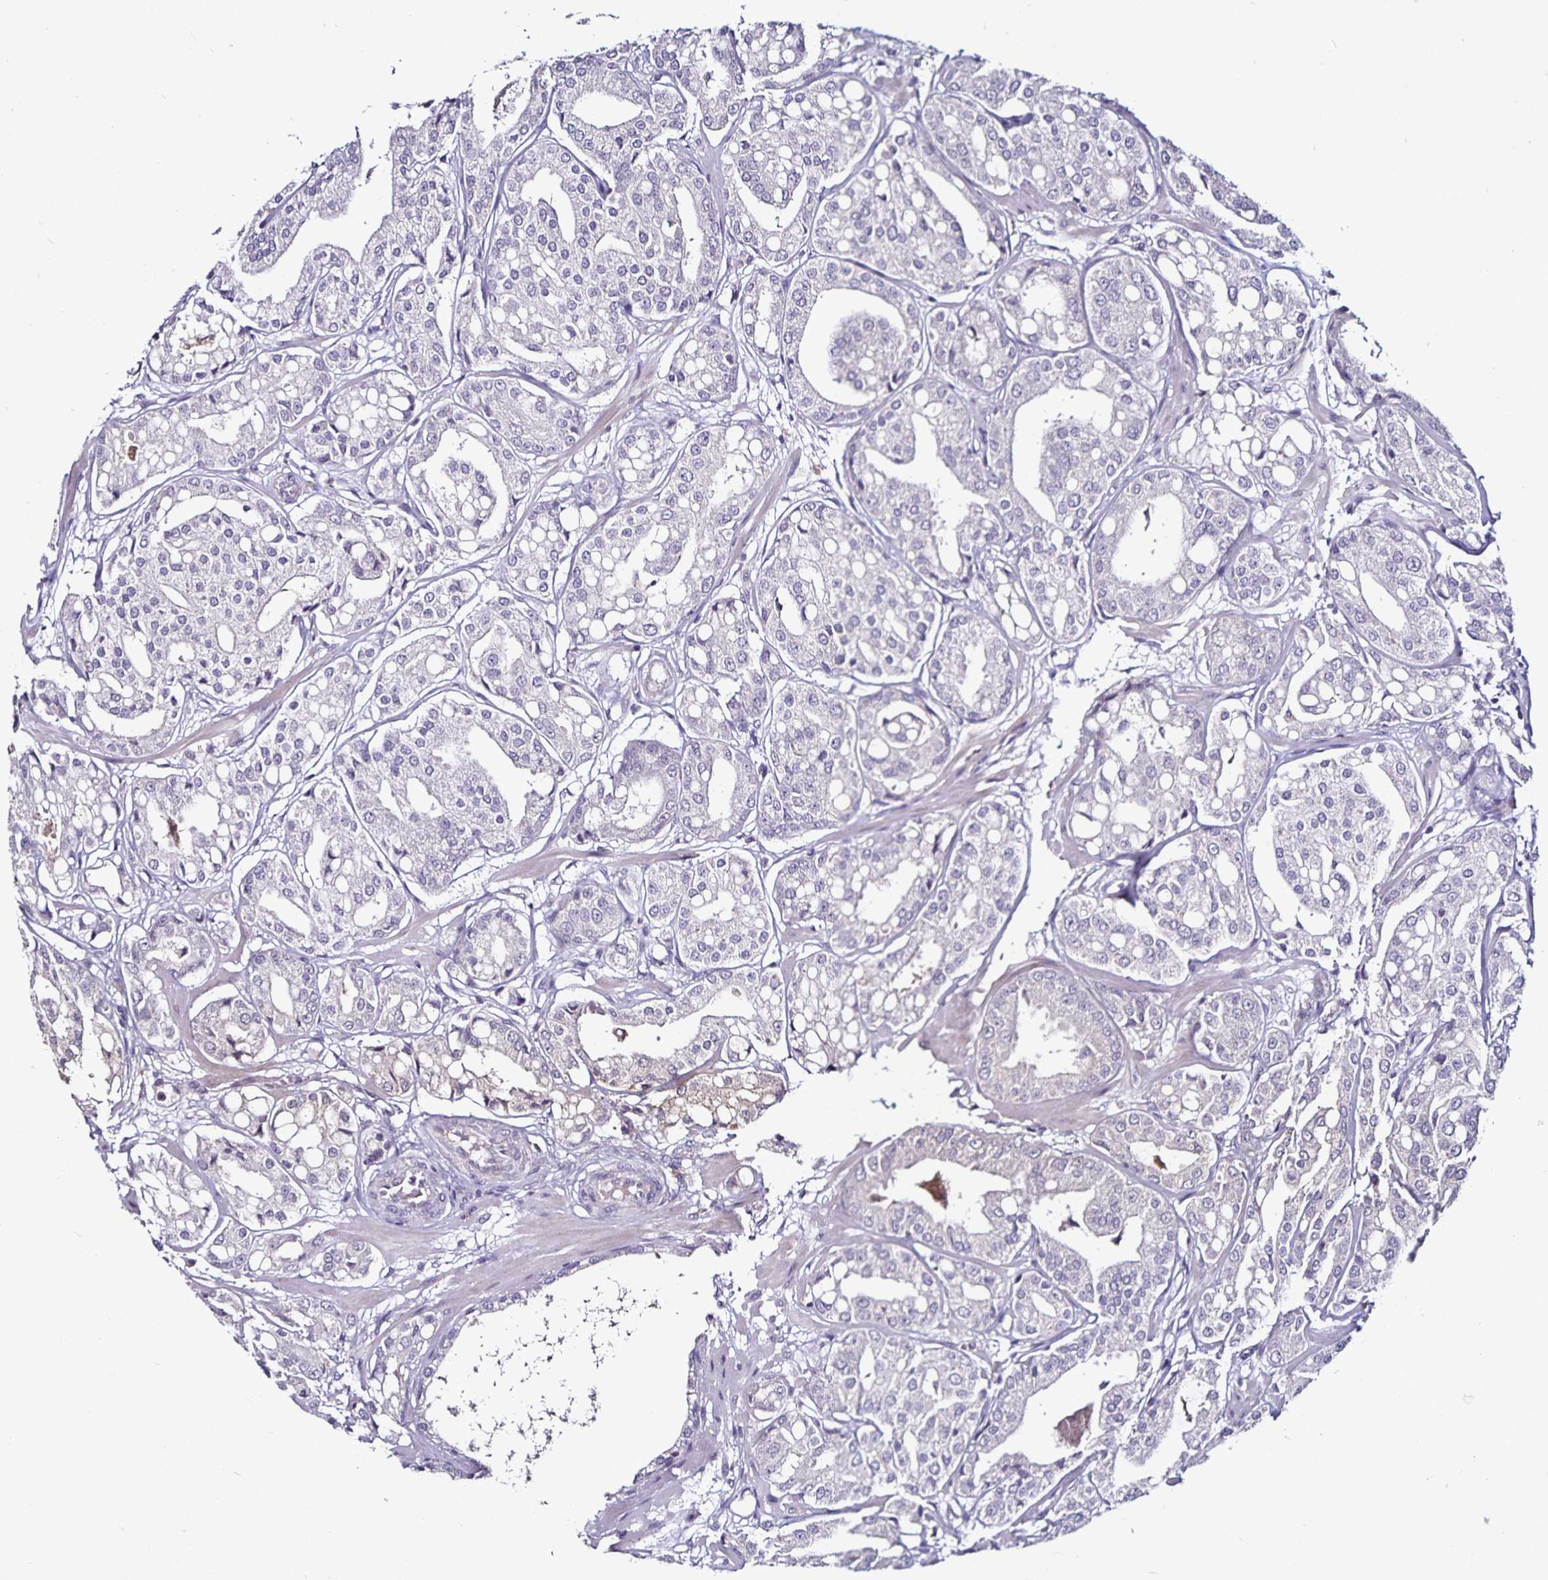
{"staining": {"intensity": "moderate", "quantity": "<25%", "location": "cytoplasmic/membranous"}, "tissue": "renal cancer", "cell_type": "Tumor cells", "image_type": "cancer", "snomed": [{"axis": "morphology", "description": "Adenocarcinoma, NOS"}, {"axis": "topography", "description": "Urinary bladder"}], "caption": "Moderate cytoplasmic/membranous staining for a protein is appreciated in approximately <25% of tumor cells of adenocarcinoma (renal) using immunohistochemistry (IHC).", "gene": "ACSL5", "patient": {"sex": "male", "age": 61}}